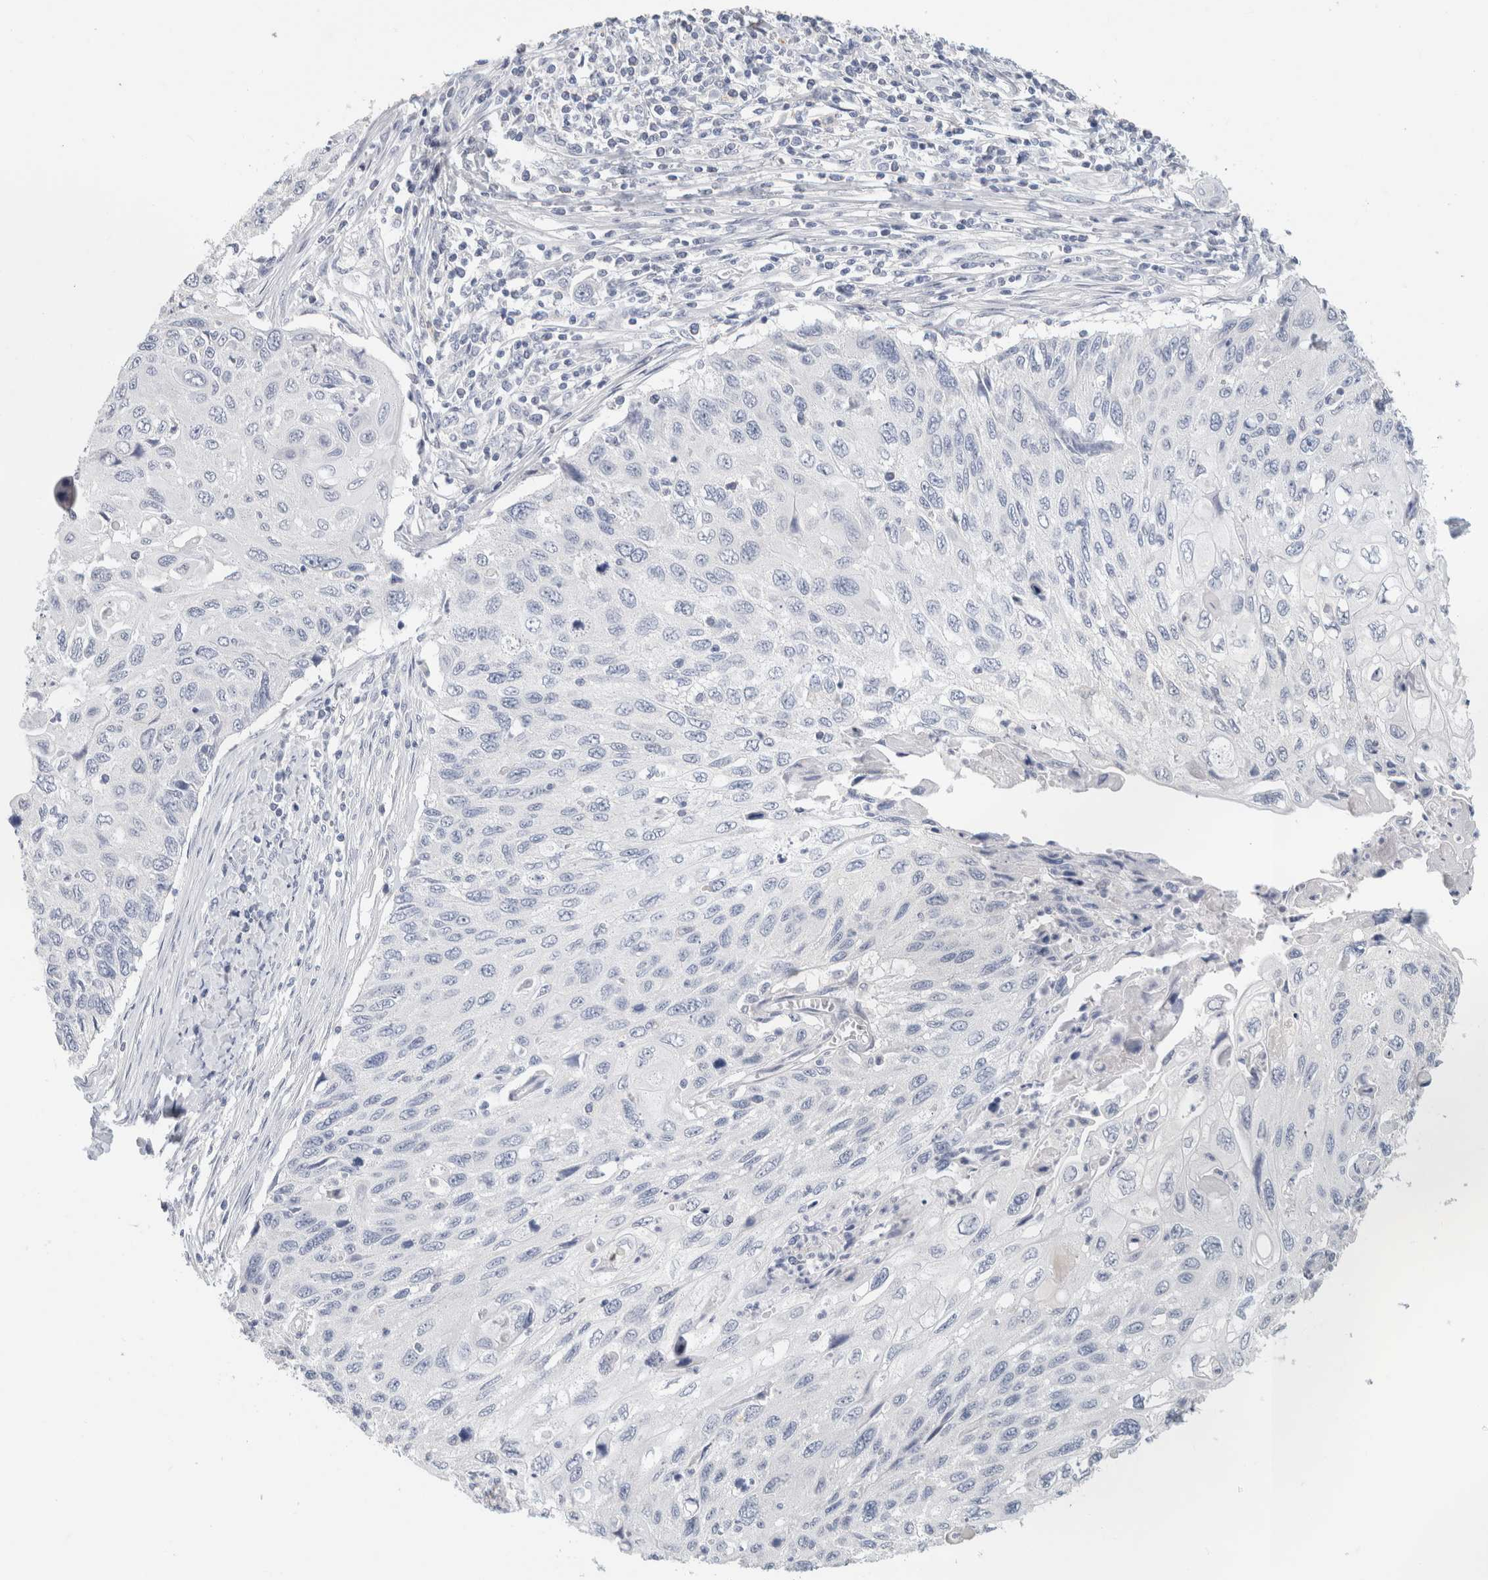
{"staining": {"intensity": "negative", "quantity": "none", "location": "none"}, "tissue": "cervical cancer", "cell_type": "Tumor cells", "image_type": "cancer", "snomed": [{"axis": "morphology", "description": "Squamous cell carcinoma, NOS"}, {"axis": "topography", "description": "Cervix"}], "caption": "Tumor cells show no significant staining in cervical cancer.", "gene": "BCAN", "patient": {"sex": "female", "age": 70}}